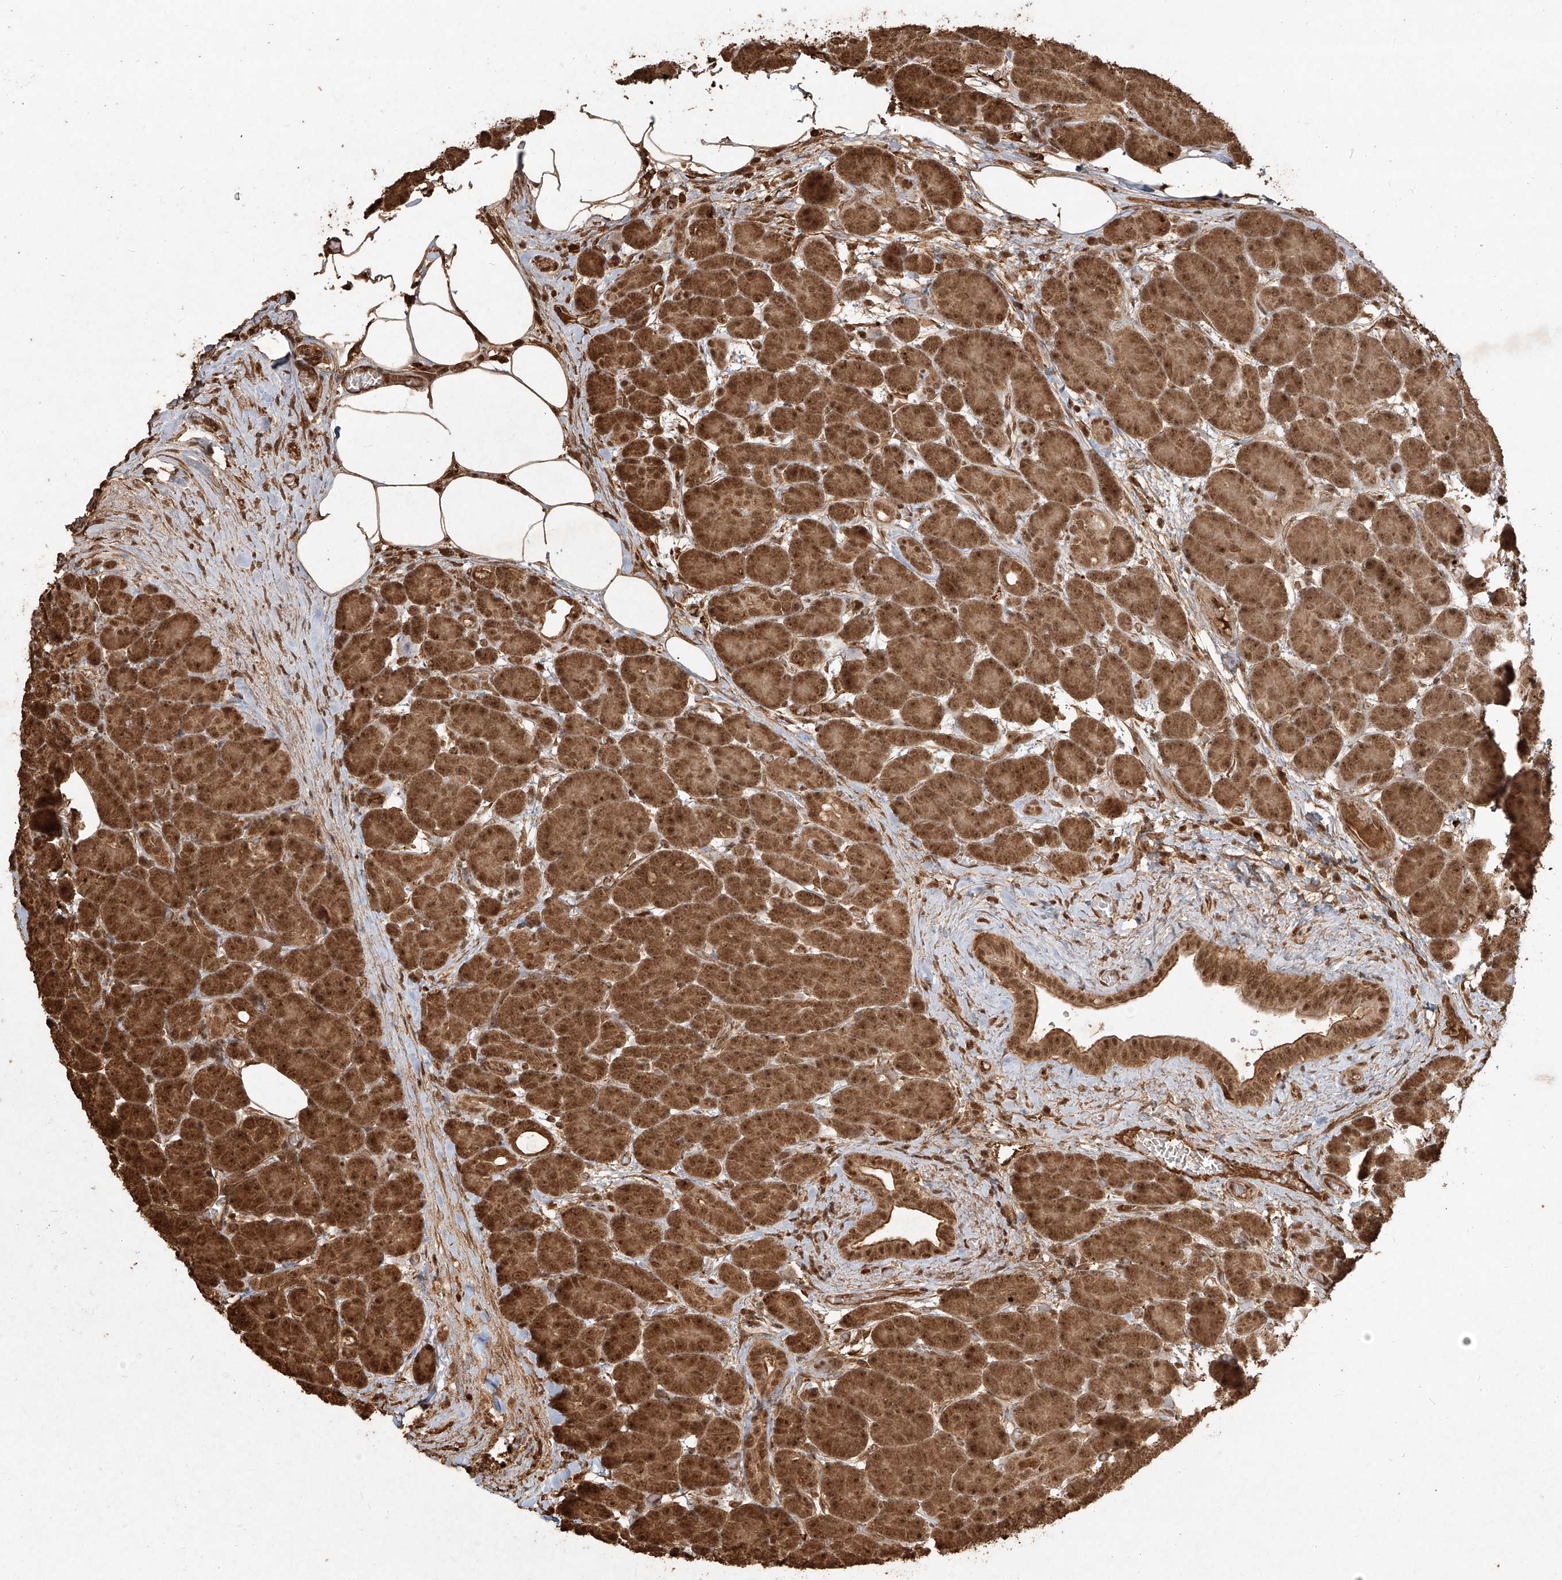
{"staining": {"intensity": "strong", "quantity": ">75%", "location": "cytoplasmic/membranous,nuclear"}, "tissue": "pancreas", "cell_type": "Exocrine glandular cells", "image_type": "normal", "snomed": [{"axis": "morphology", "description": "Normal tissue, NOS"}, {"axis": "topography", "description": "Pancreas"}], "caption": "Immunohistochemistry (IHC) (DAB) staining of normal pancreas shows strong cytoplasmic/membranous,nuclear protein staining in about >75% of exocrine glandular cells.", "gene": "UBE2K", "patient": {"sex": "male", "age": 63}}